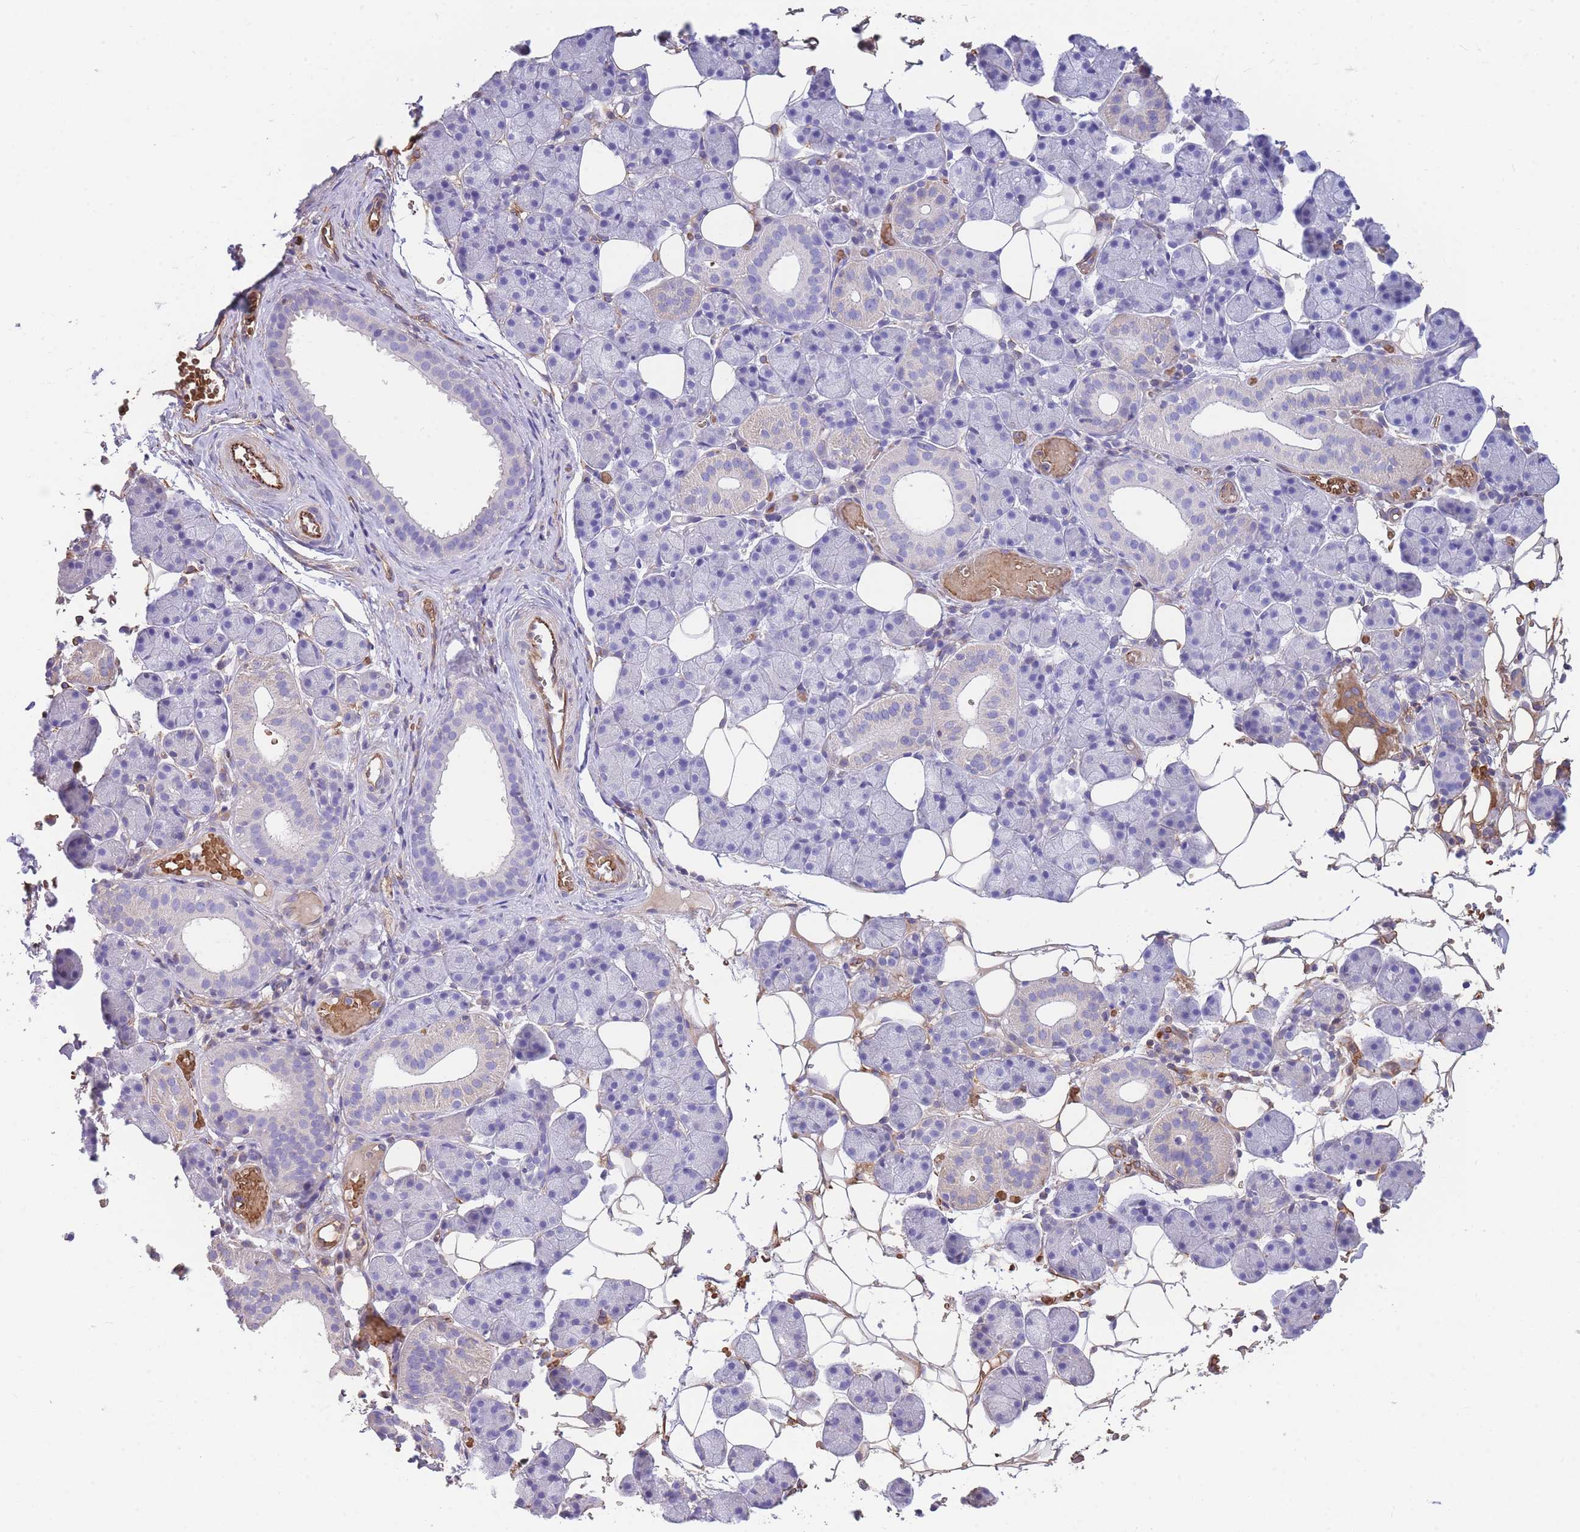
{"staining": {"intensity": "negative", "quantity": "none", "location": "none"}, "tissue": "salivary gland", "cell_type": "Glandular cells", "image_type": "normal", "snomed": [{"axis": "morphology", "description": "Normal tissue, NOS"}, {"axis": "topography", "description": "Salivary gland"}], "caption": "Micrograph shows no protein staining in glandular cells of benign salivary gland.", "gene": "ANKRD53", "patient": {"sex": "female", "age": 33}}